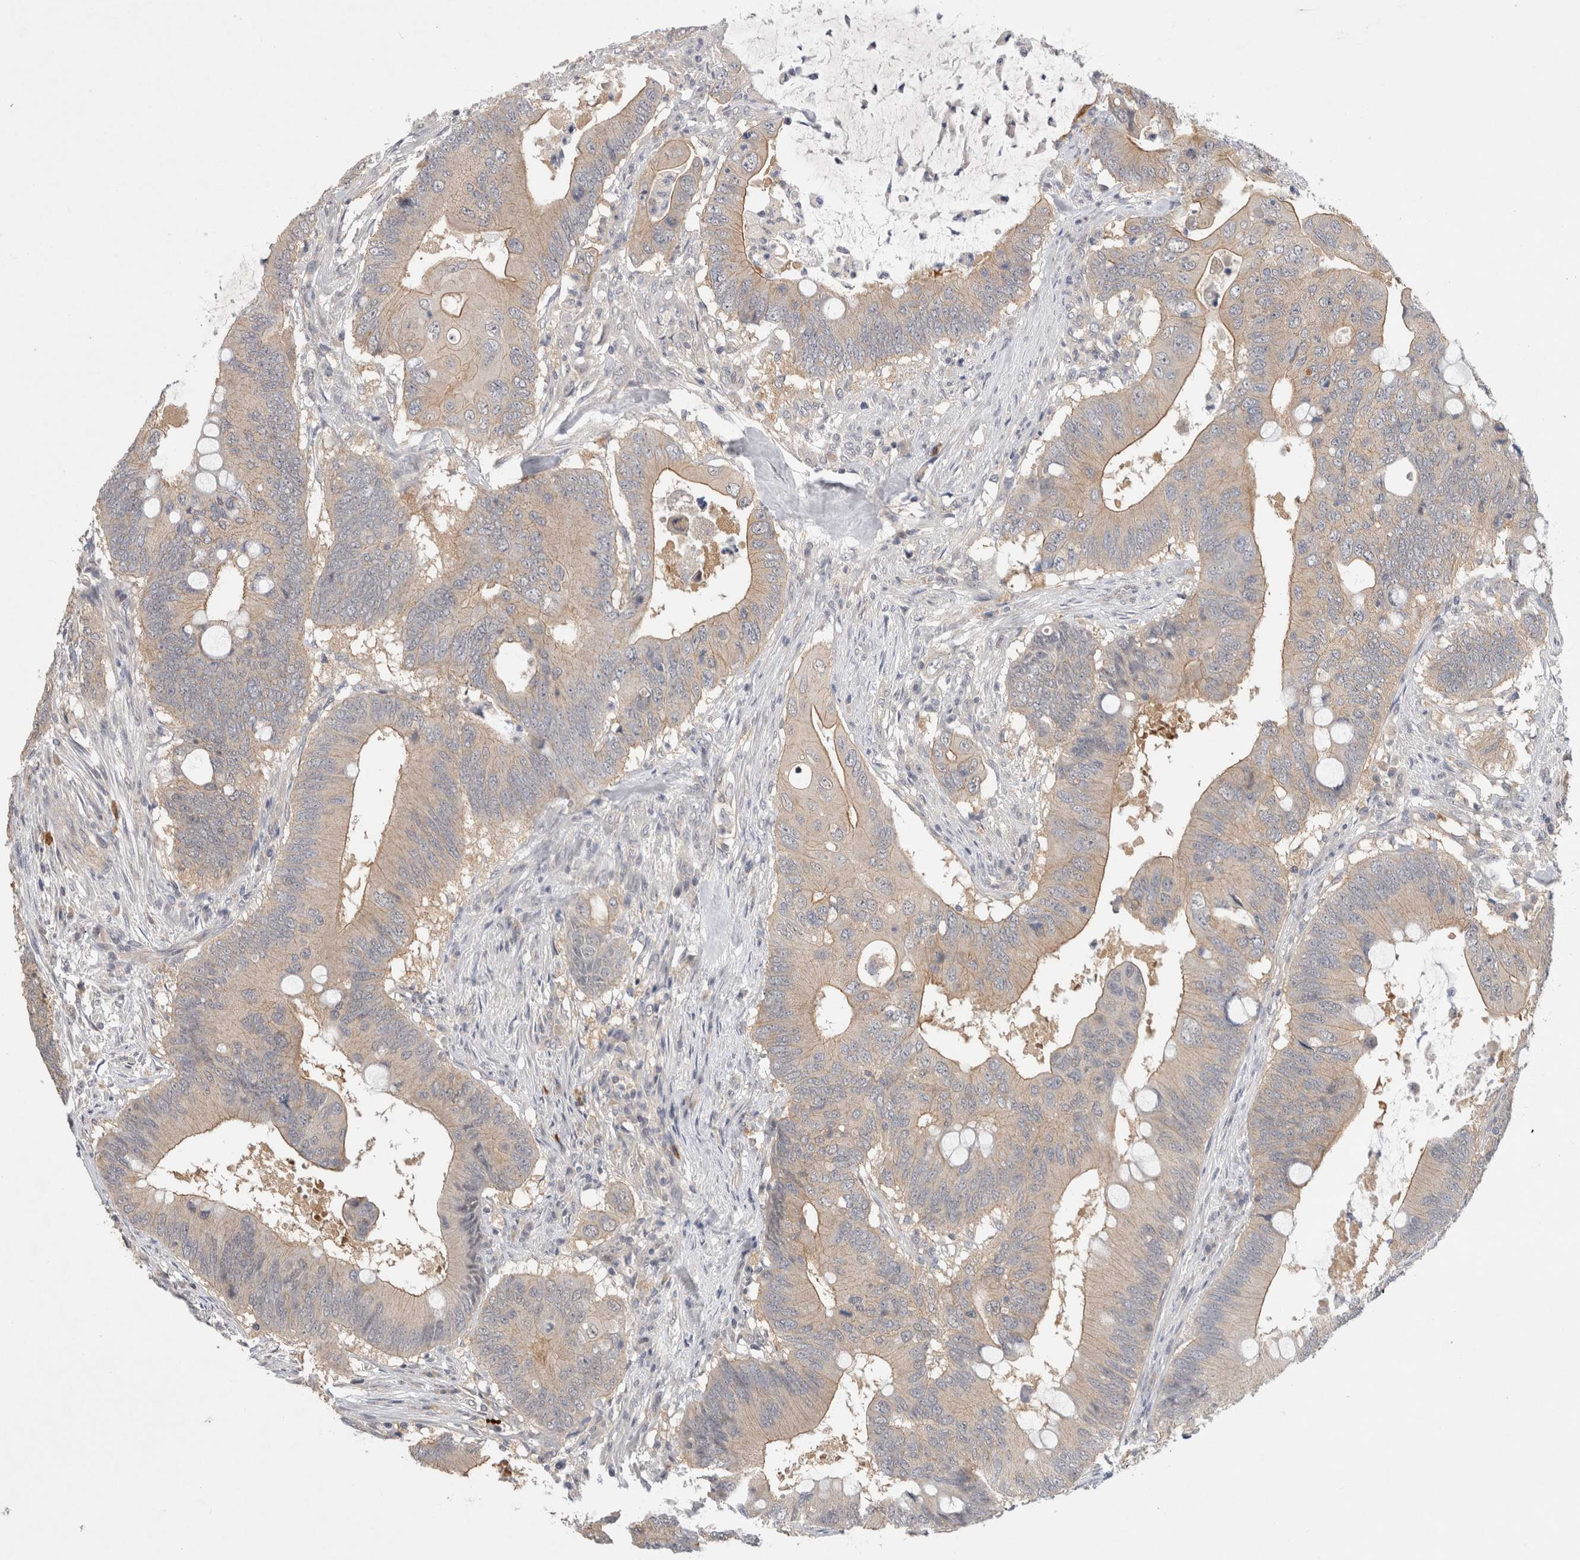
{"staining": {"intensity": "weak", "quantity": "<25%", "location": "cytoplasmic/membranous"}, "tissue": "colorectal cancer", "cell_type": "Tumor cells", "image_type": "cancer", "snomed": [{"axis": "morphology", "description": "Adenocarcinoma, NOS"}, {"axis": "topography", "description": "Colon"}], "caption": "IHC histopathology image of human colorectal cancer (adenocarcinoma) stained for a protein (brown), which reveals no staining in tumor cells.", "gene": "CERS3", "patient": {"sex": "male", "age": 71}}